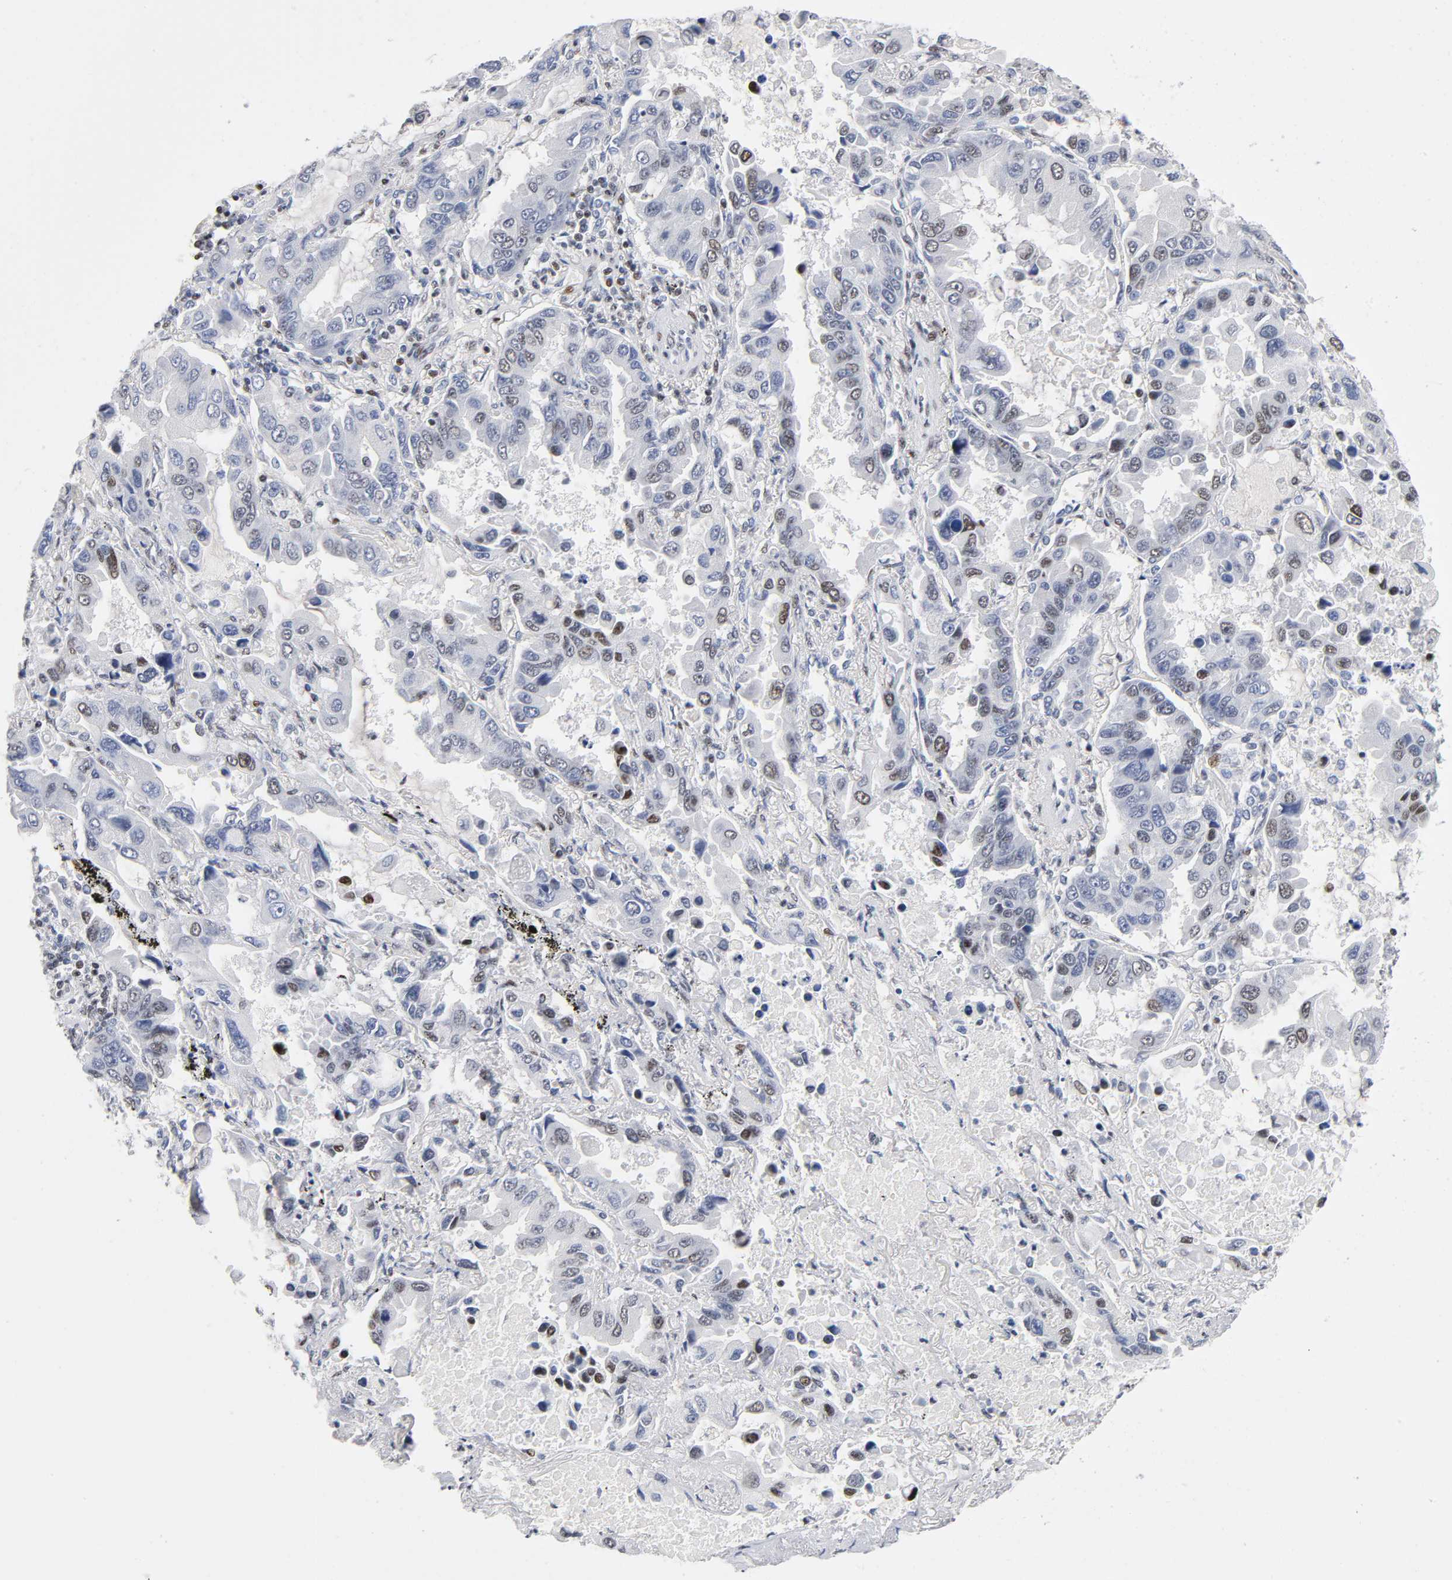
{"staining": {"intensity": "moderate", "quantity": "<25%", "location": "nuclear"}, "tissue": "lung cancer", "cell_type": "Tumor cells", "image_type": "cancer", "snomed": [{"axis": "morphology", "description": "Adenocarcinoma, NOS"}, {"axis": "topography", "description": "Lung"}], "caption": "Immunohistochemical staining of human lung adenocarcinoma displays low levels of moderate nuclear expression in about <25% of tumor cells. The staining was performed using DAB (3,3'-diaminobenzidine), with brown indicating positive protein expression. Nuclei are stained blue with hematoxylin.", "gene": "SP3", "patient": {"sex": "male", "age": 64}}